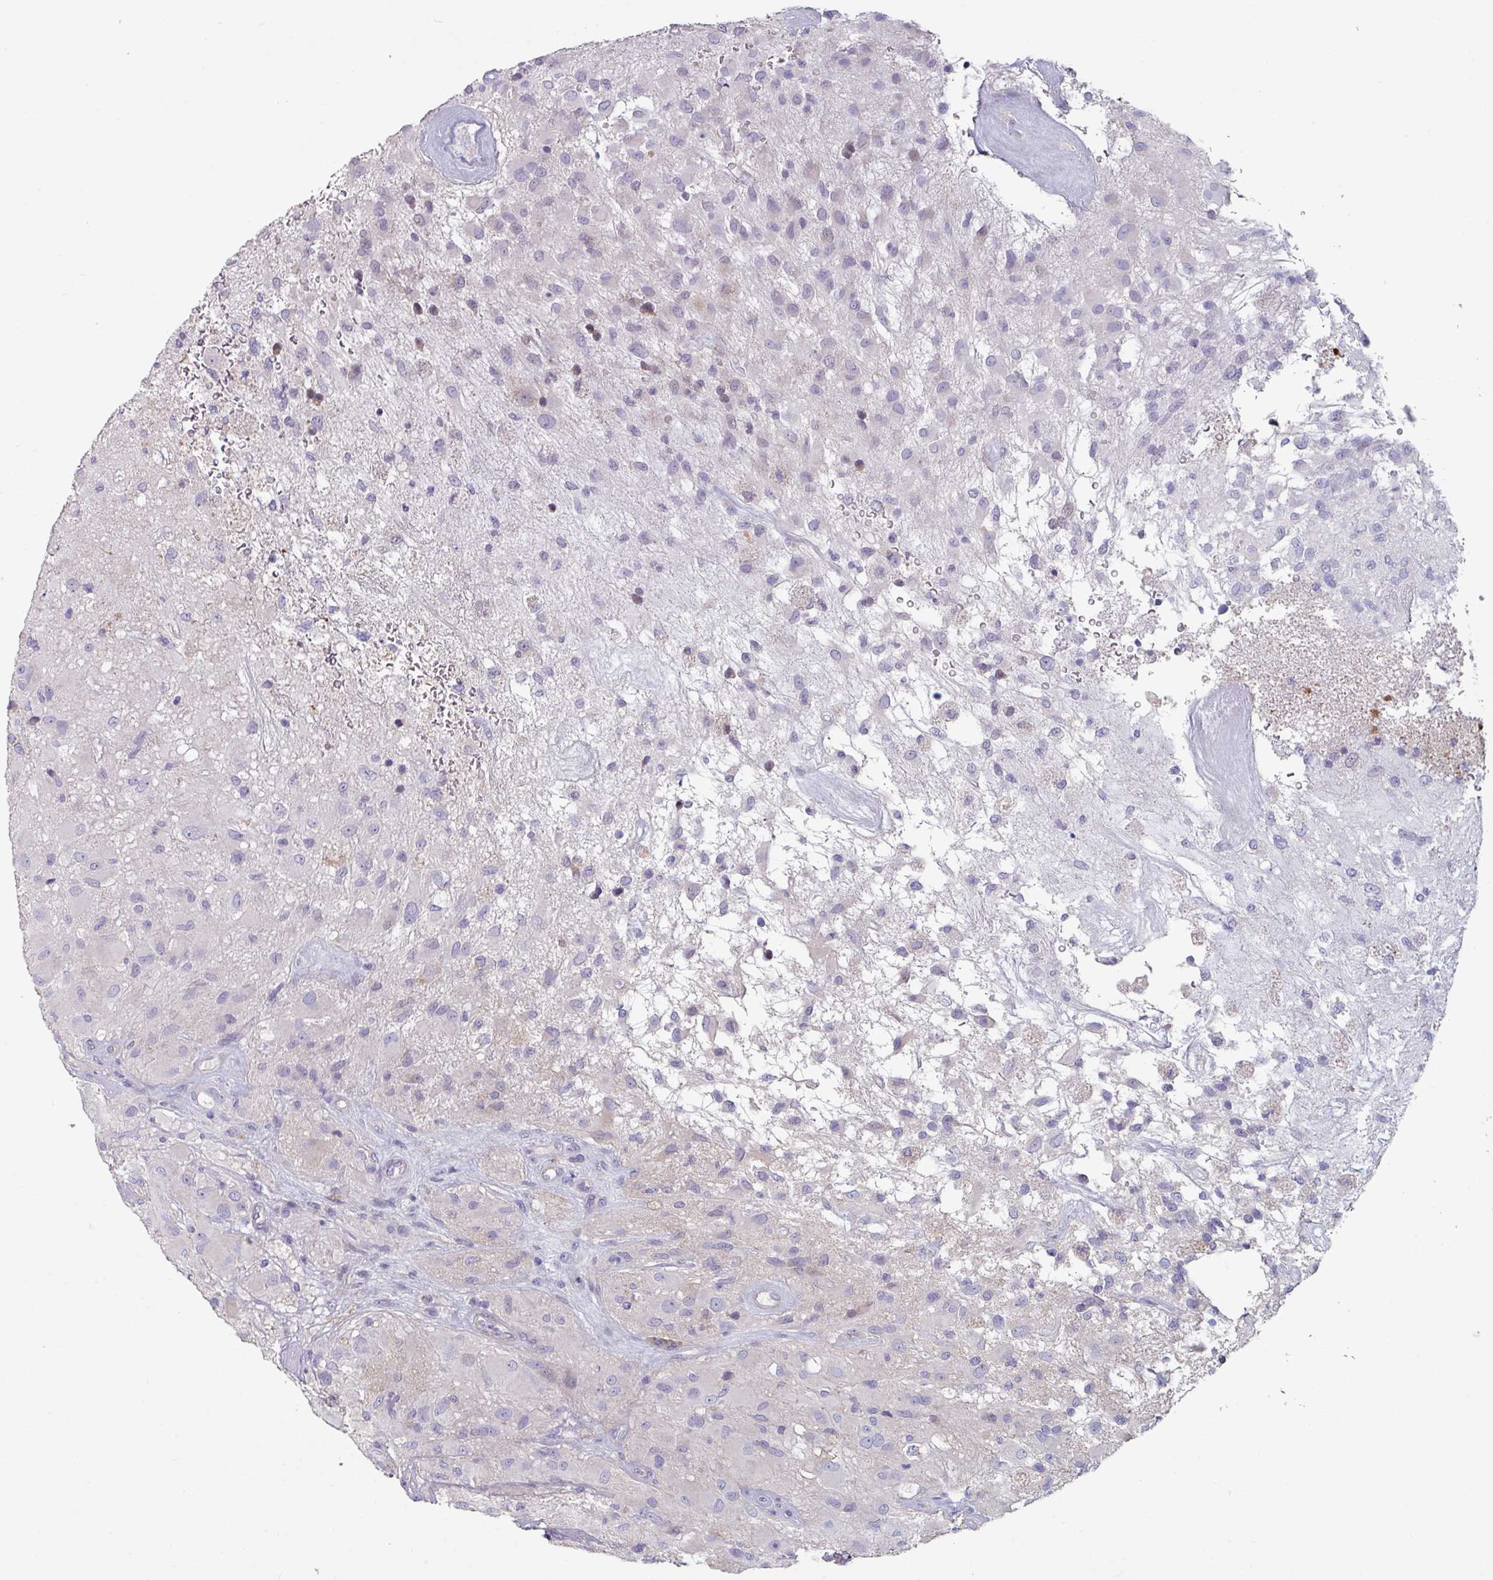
{"staining": {"intensity": "negative", "quantity": "none", "location": "none"}, "tissue": "glioma", "cell_type": "Tumor cells", "image_type": "cancer", "snomed": [{"axis": "morphology", "description": "Glioma, malignant, High grade"}, {"axis": "topography", "description": "Brain"}], "caption": "A micrograph of malignant high-grade glioma stained for a protein exhibits no brown staining in tumor cells.", "gene": "TMEM132A", "patient": {"sex": "female", "age": 67}}